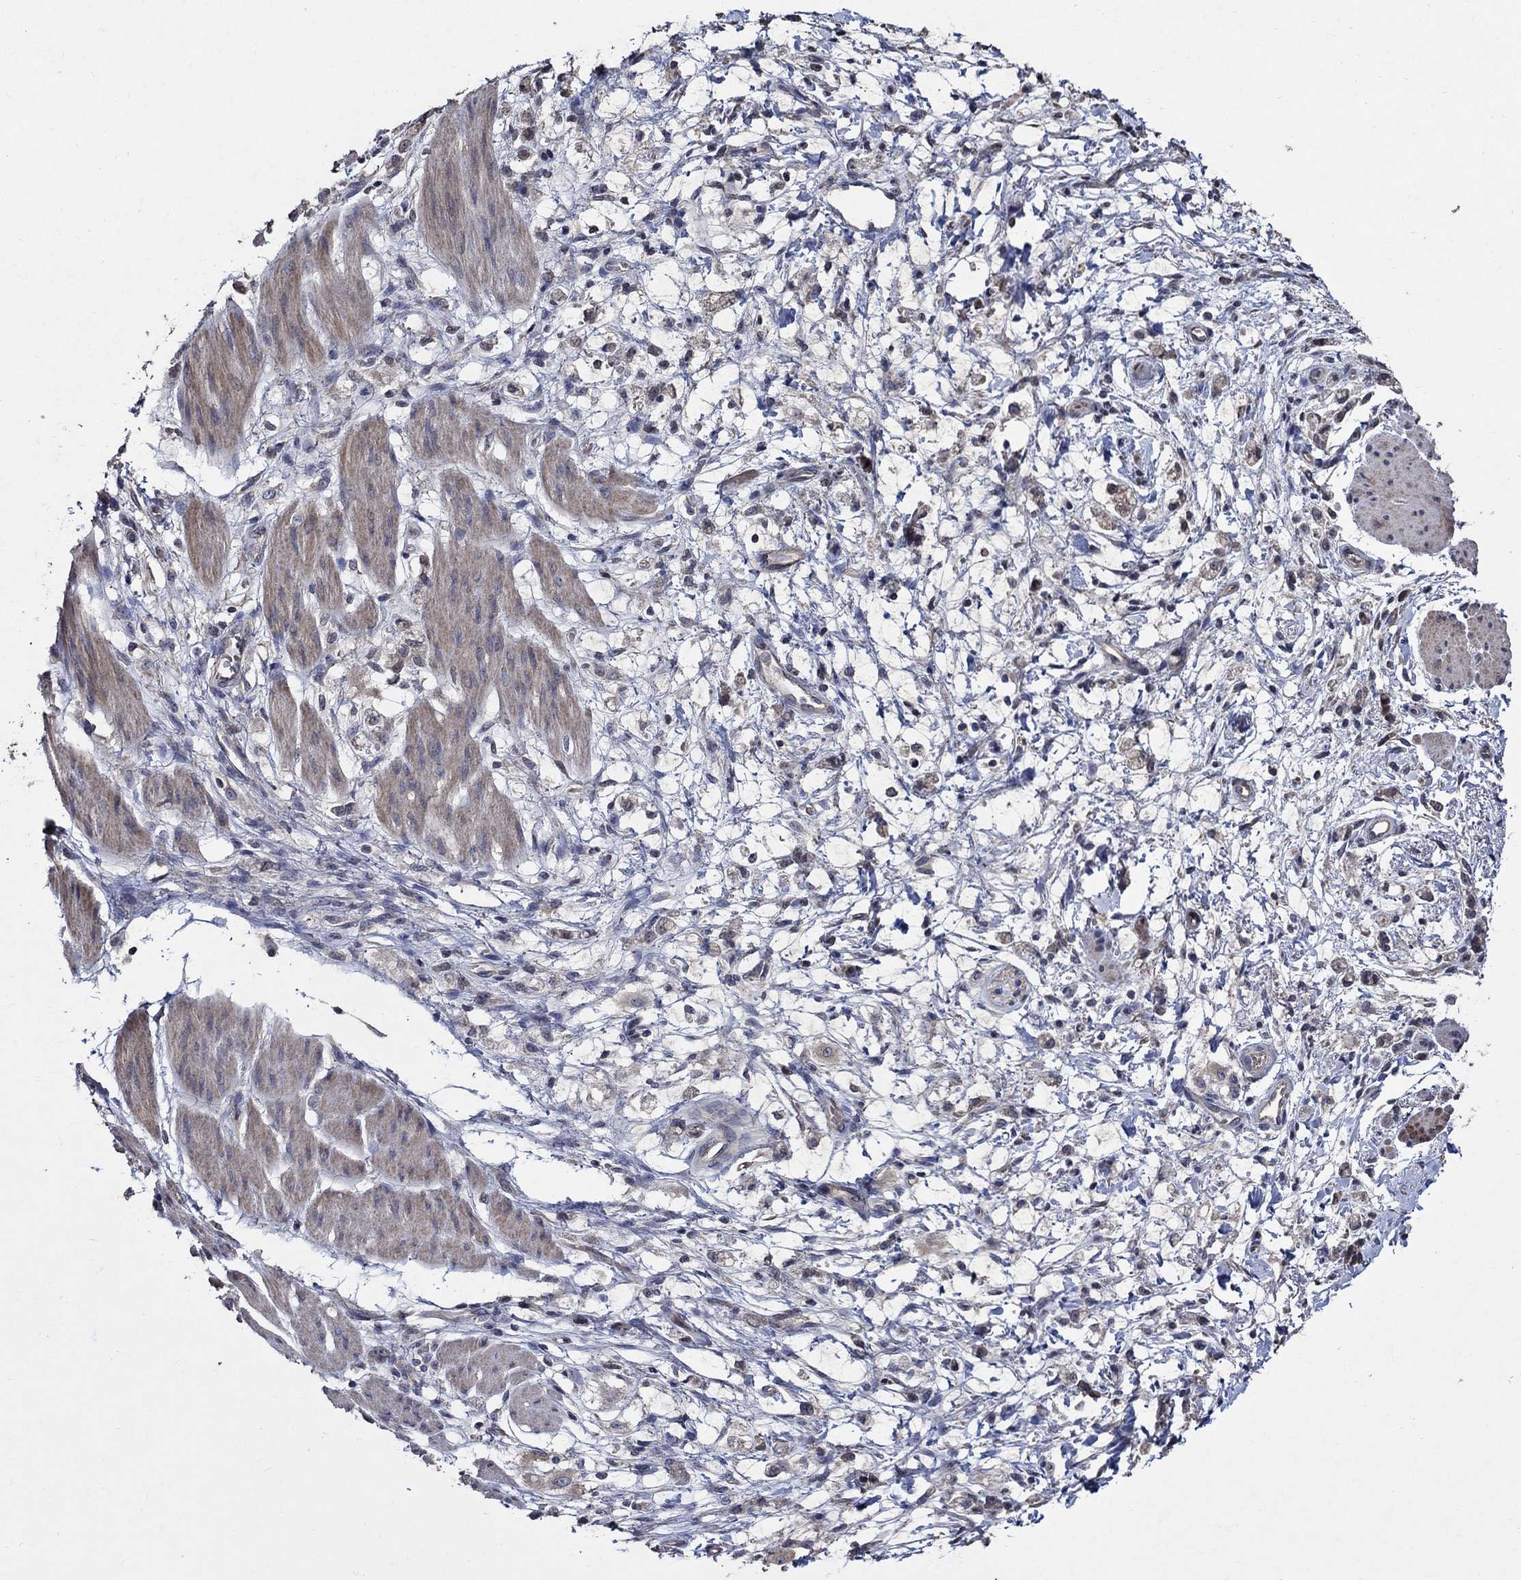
{"staining": {"intensity": "weak", "quantity": "25%-75%", "location": "cytoplasmic/membranous"}, "tissue": "stomach cancer", "cell_type": "Tumor cells", "image_type": "cancer", "snomed": [{"axis": "morphology", "description": "Adenocarcinoma, NOS"}, {"axis": "topography", "description": "Stomach"}], "caption": "Adenocarcinoma (stomach) stained with immunohistochemistry (IHC) displays weak cytoplasmic/membranous positivity in about 25%-75% of tumor cells. The staining is performed using DAB brown chromogen to label protein expression. The nuclei are counter-stained blue using hematoxylin.", "gene": "HAP1", "patient": {"sex": "female", "age": 60}}